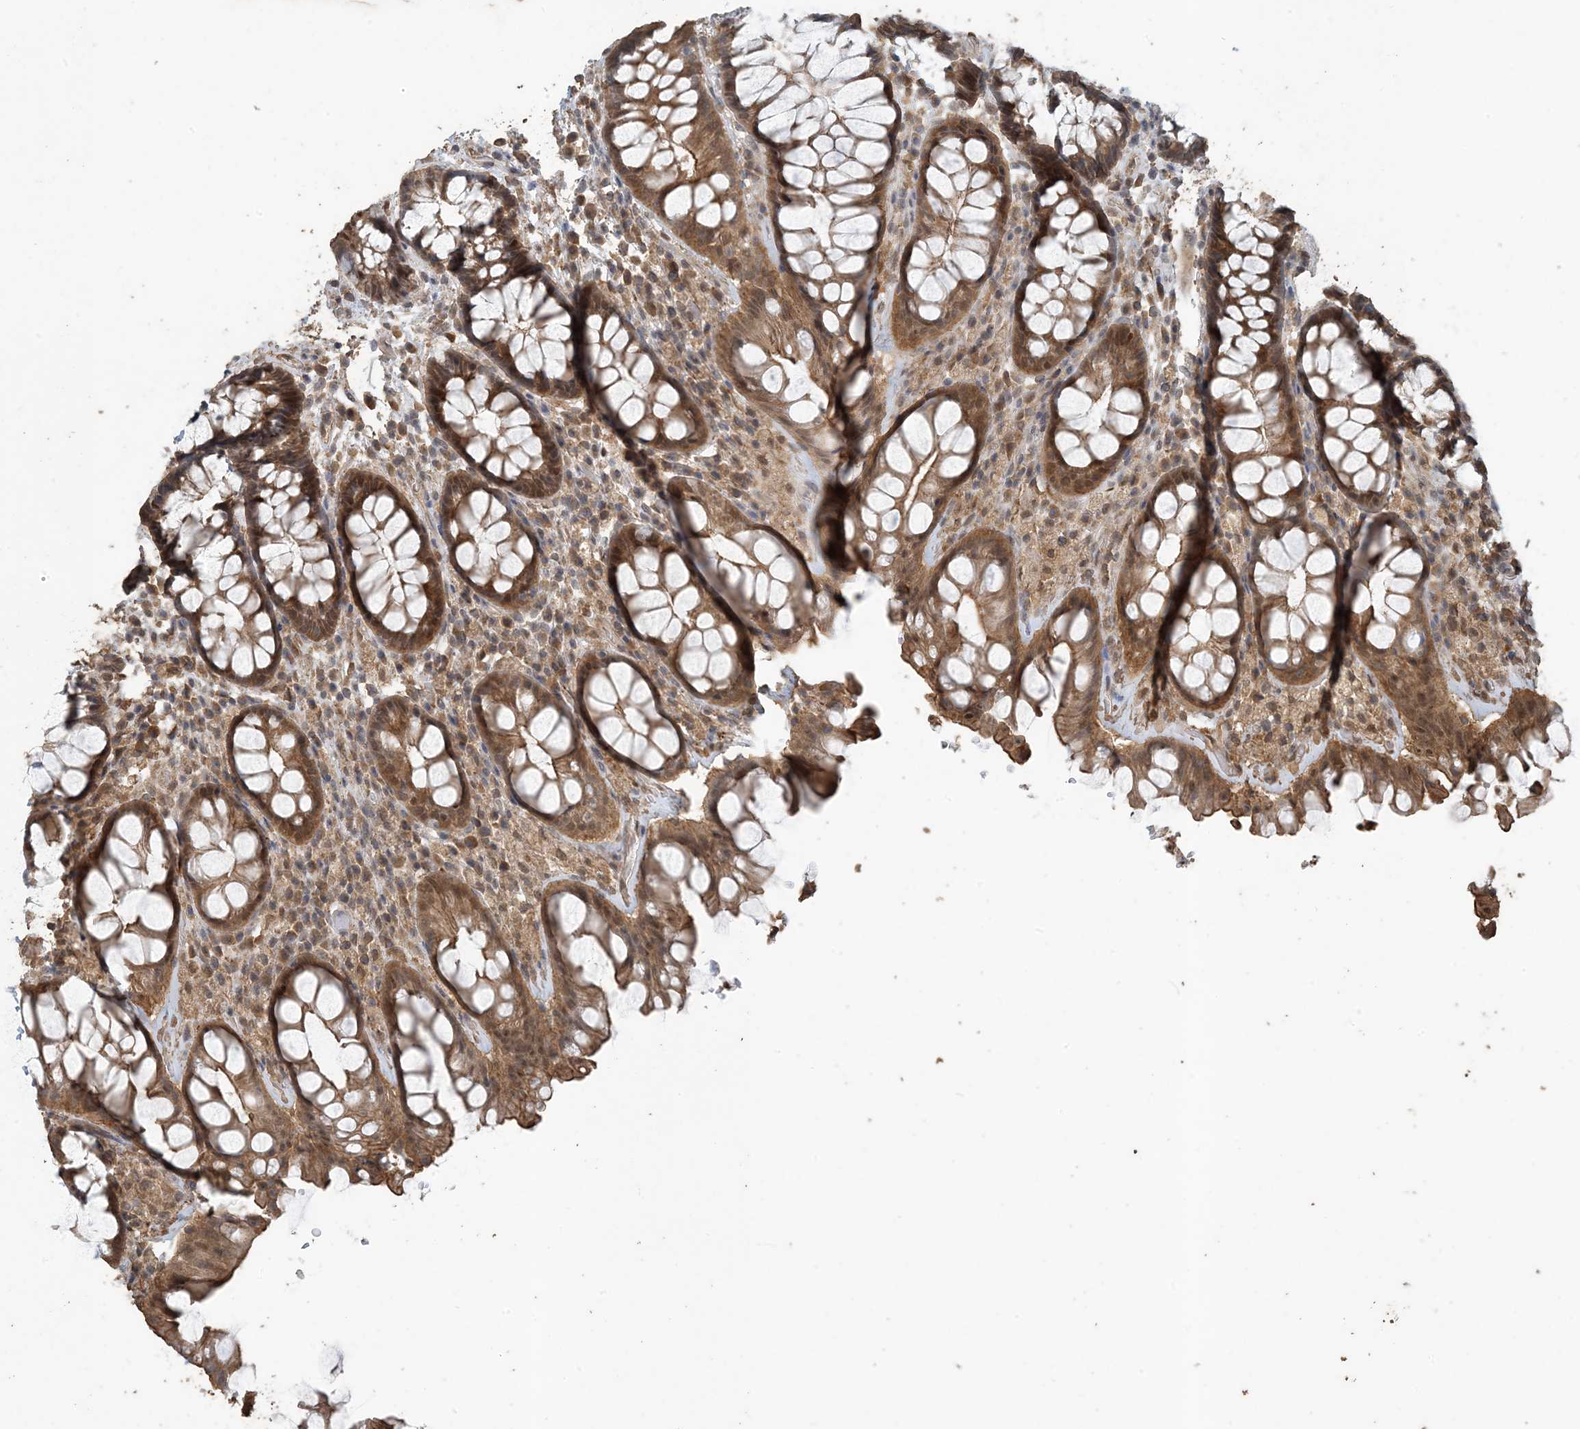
{"staining": {"intensity": "moderate", "quantity": ">75%", "location": "cytoplasmic/membranous"}, "tissue": "rectum", "cell_type": "Glandular cells", "image_type": "normal", "snomed": [{"axis": "morphology", "description": "Normal tissue, NOS"}, {"axis": "topography", "description": "Rectum"}], "caption": "This image exhibits IHC staining of benign human rectum, with medium moderate cytoplasmic/membranous expression in about >75% of glandular cells.", "gene": "ZC3H12A", "patient": {"sex": "male", "age": 64}}